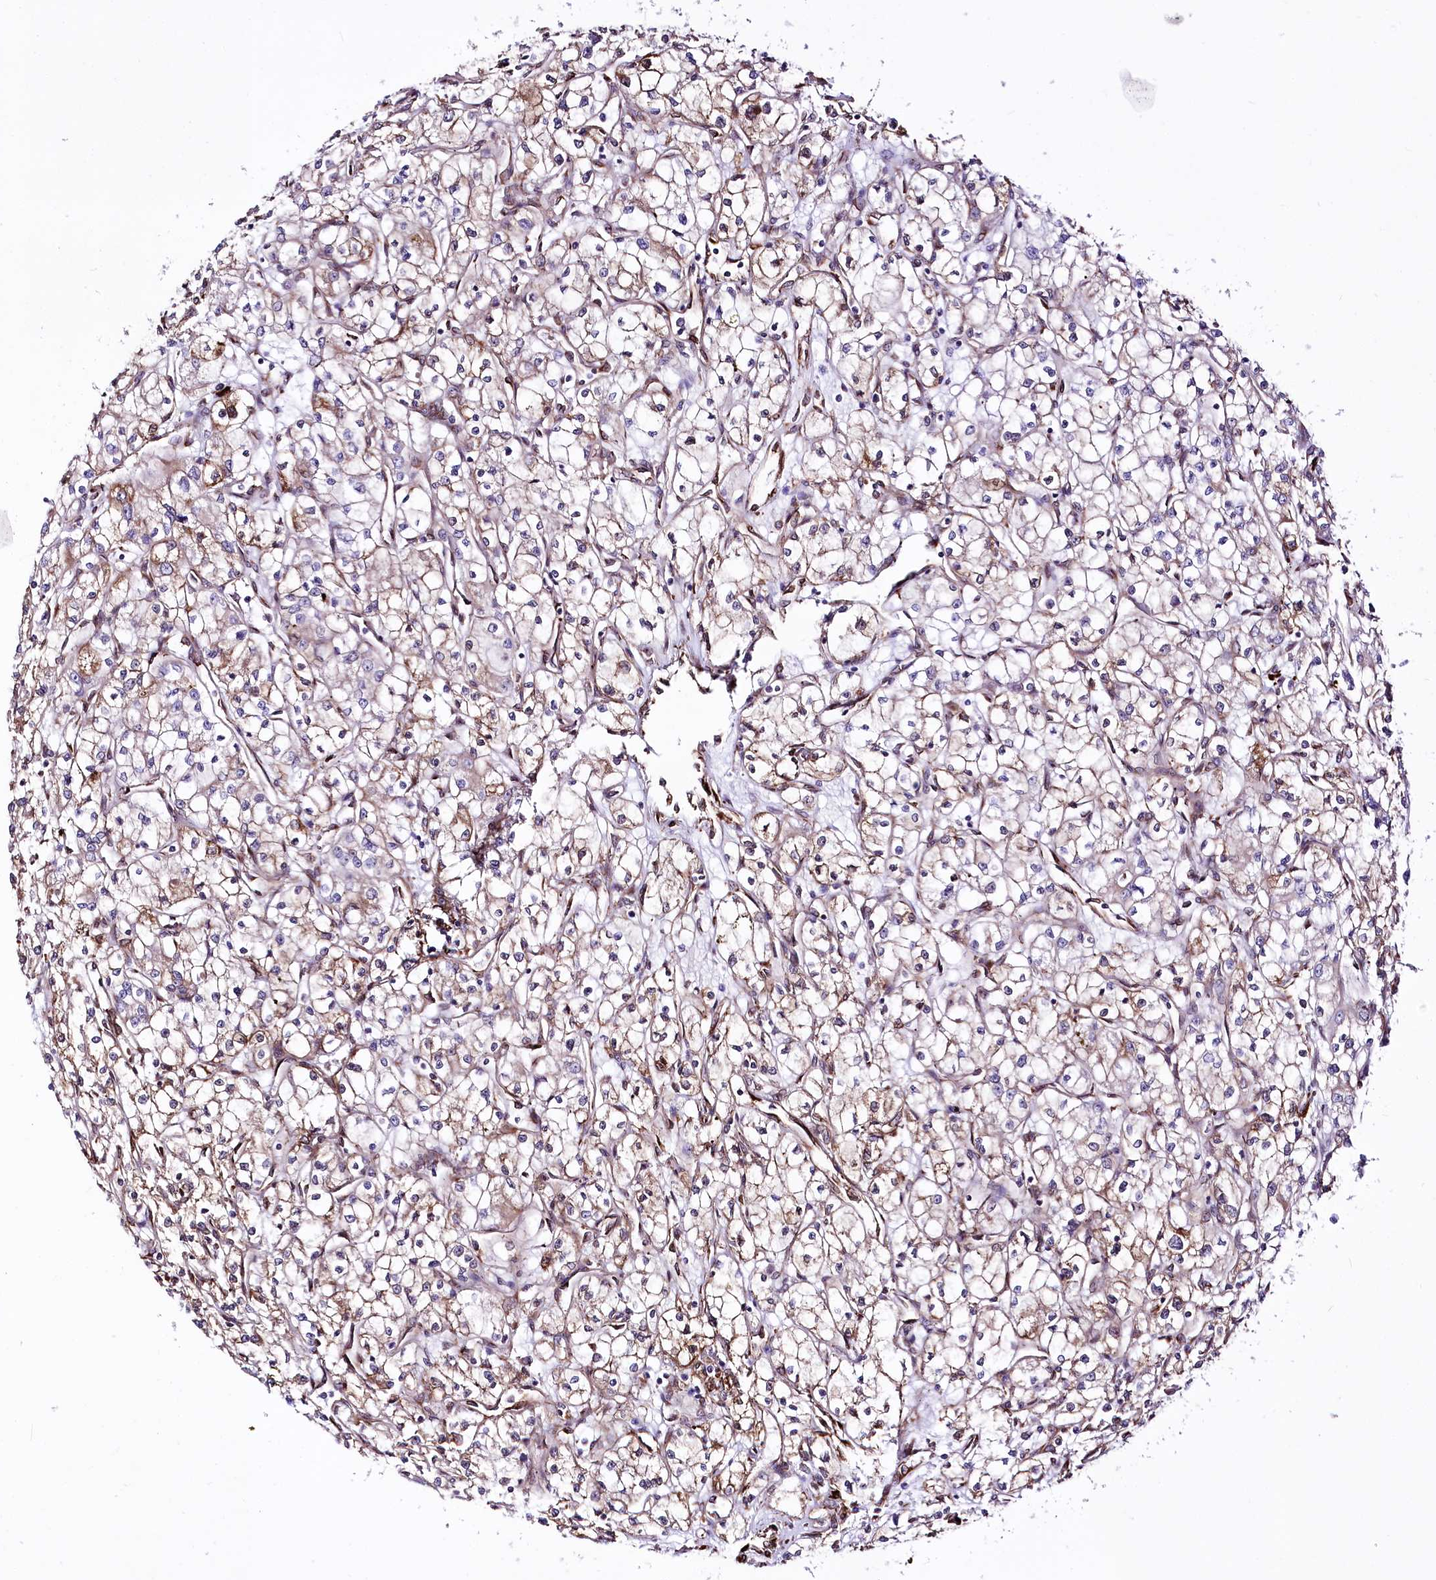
{"staining": {"intensity": "moderate", "quantity": "<25%", "location": "cytoplasmic/membranous"}, "tissue": "renal cancer", "cell_type": "Tumor cells", "image_type": "cancer", "snomed": [{"axis": "morphology", "description": "Adenocarcinoma, NOS"}, {"axis": "topography", "description": "Kidney"}], "caption": "Immunohistochemistry of human renal cancer displays low levels of moderate cytoplasmic/membranous staining in approximately <25% of tumor cells.", "gene": "WWC1", "patient": {"sex": "male", "age": 59}}